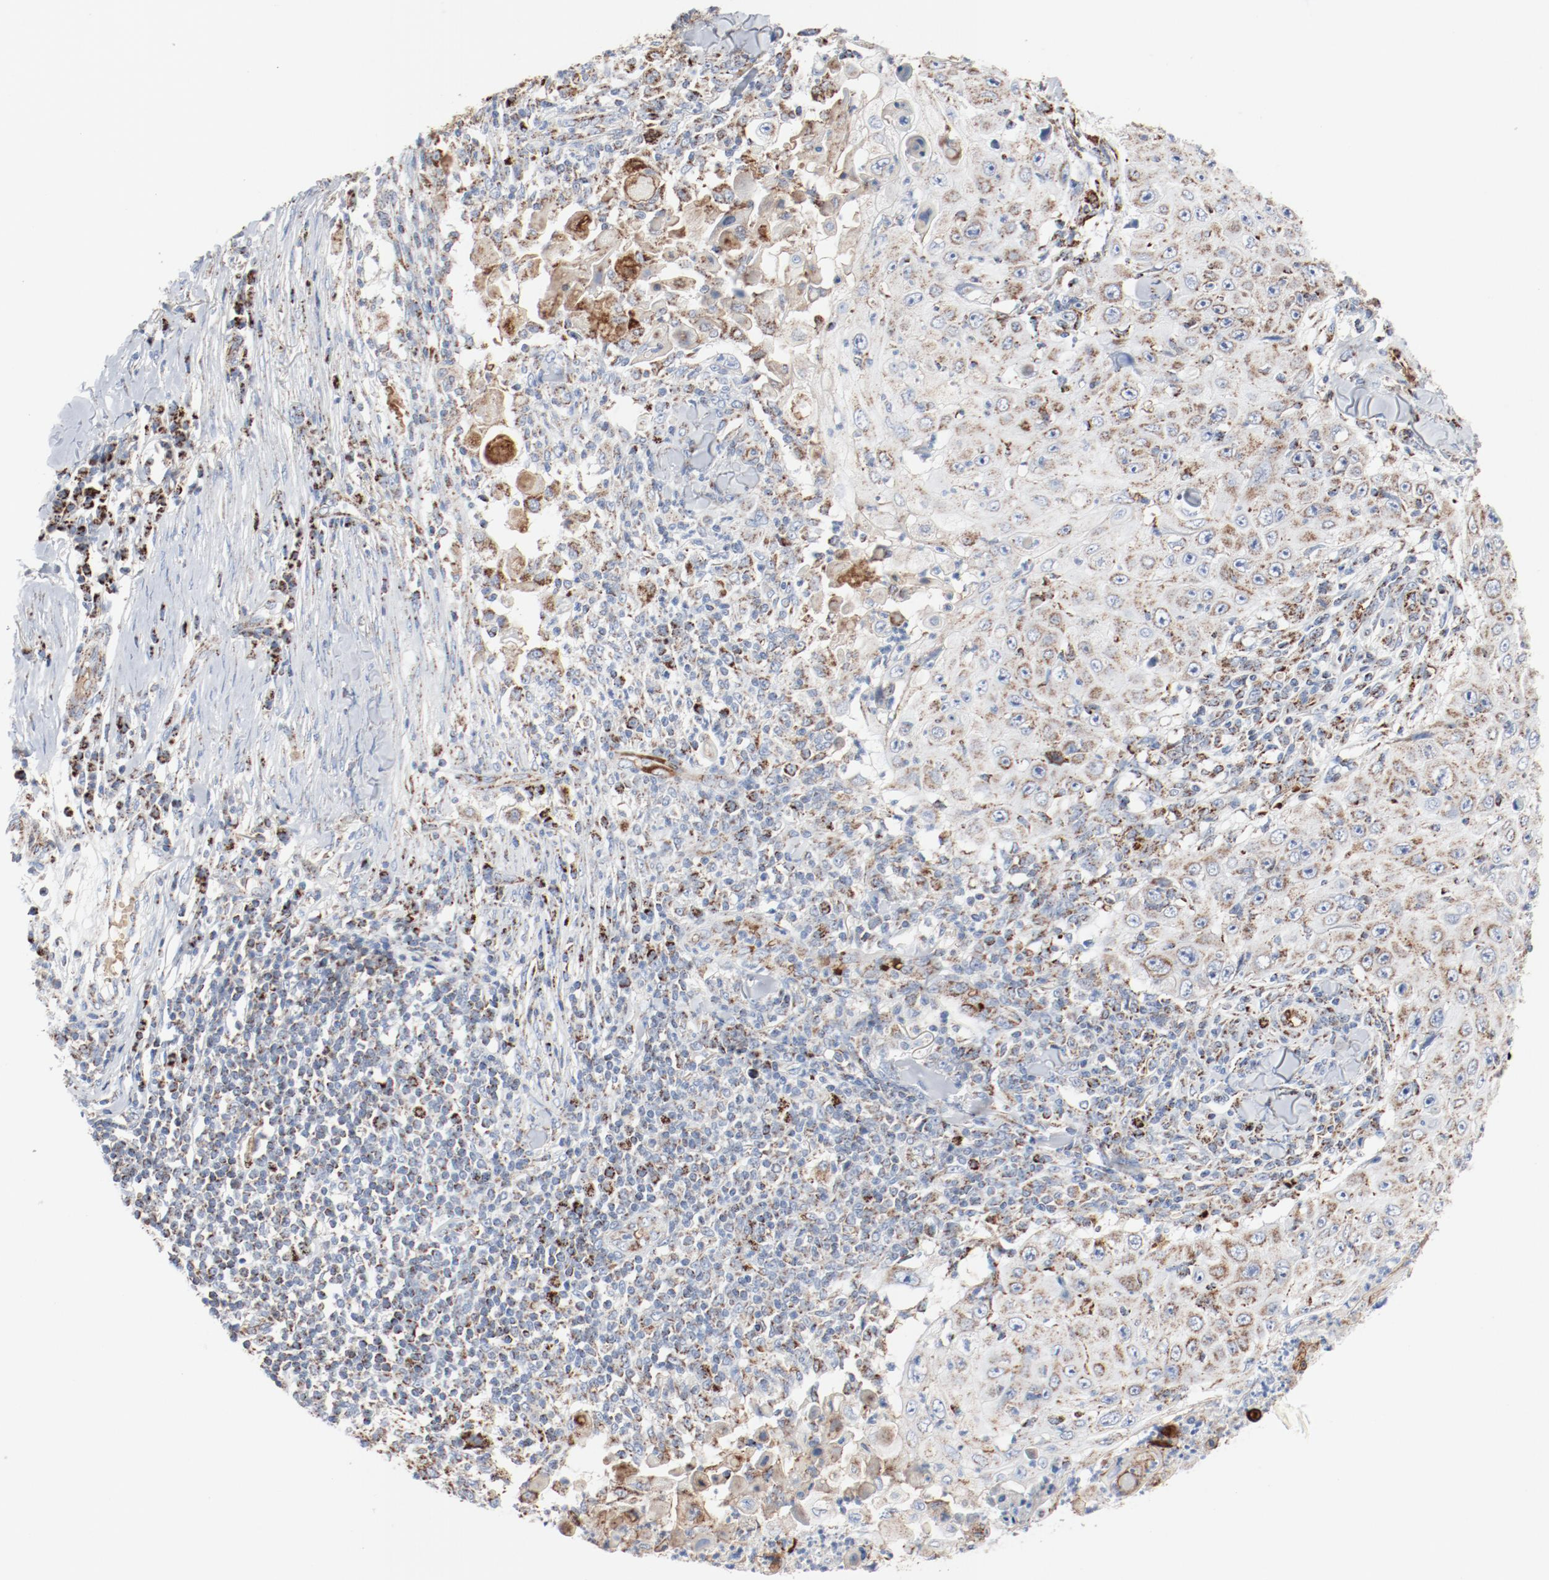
{"staining": {"intensity": "weak", "quantity": "25%-75%", "location": "cytoplasmic/membranous"}, "tissue": "skin cancer", "cell_type": "Tumor cells", "image_type": "cancer", "snomed": [{"axis": "morphology", "description": "Squamous cell carcinoma, NOS"}, {"axis": "topography", "description": "Skin"}], "caption": "Tumor cells exhibit low levels of weak cytoplasmic/membranous expression in about 25%-75% of cells in skin cancer.", "gene": "NDUFB8", "patient": {"sex": "male", "age": 86}}